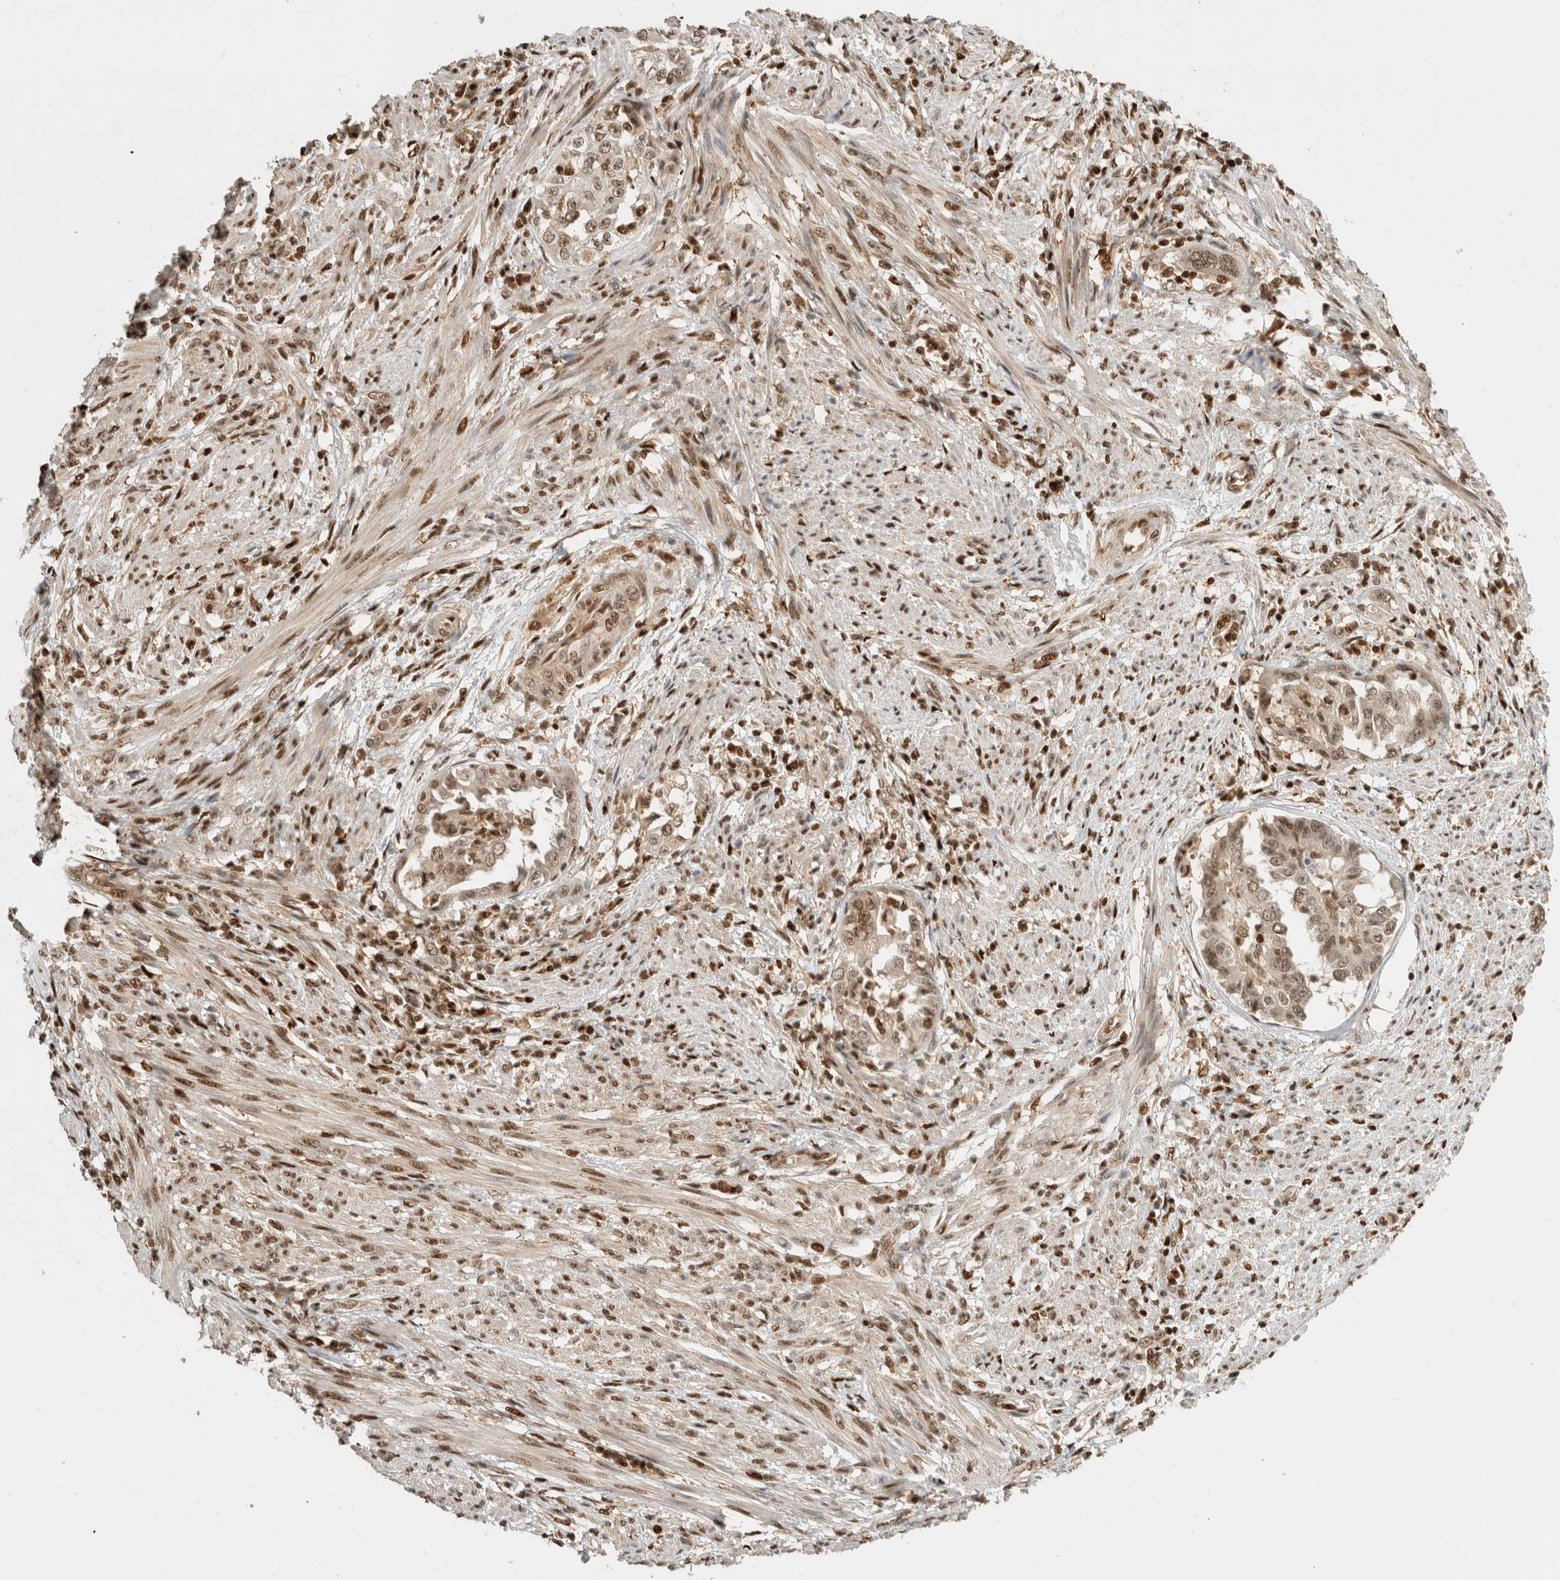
{"staining": {"intensity": "moderate", "quantity": ">75%", "location": "cytoplasmic/membranous,nuclear"}, "tissue": "endometrial cancer", "cell_type": "Tumor cells", "image_type": "cancer", "snomed": [{"axis": "morphology", "description": "Adenocarcinoma, NOS"}, {"axis": "topography", "description": "Endometrium"}], "caption": "High-magnification brightfield microscopy of endometrial cancer (adenocarcinoma) stained with DAB (3,3'-diaminobenzidine) (brown) and counterstained with hematoxylin (blue). tumor cells exhibit moderate cytoplasmic/membranous and nuclear expression is present in about>75% of cells.", "gene": "SNRNP40", "patient": {"sex": "female", "age": 85}}